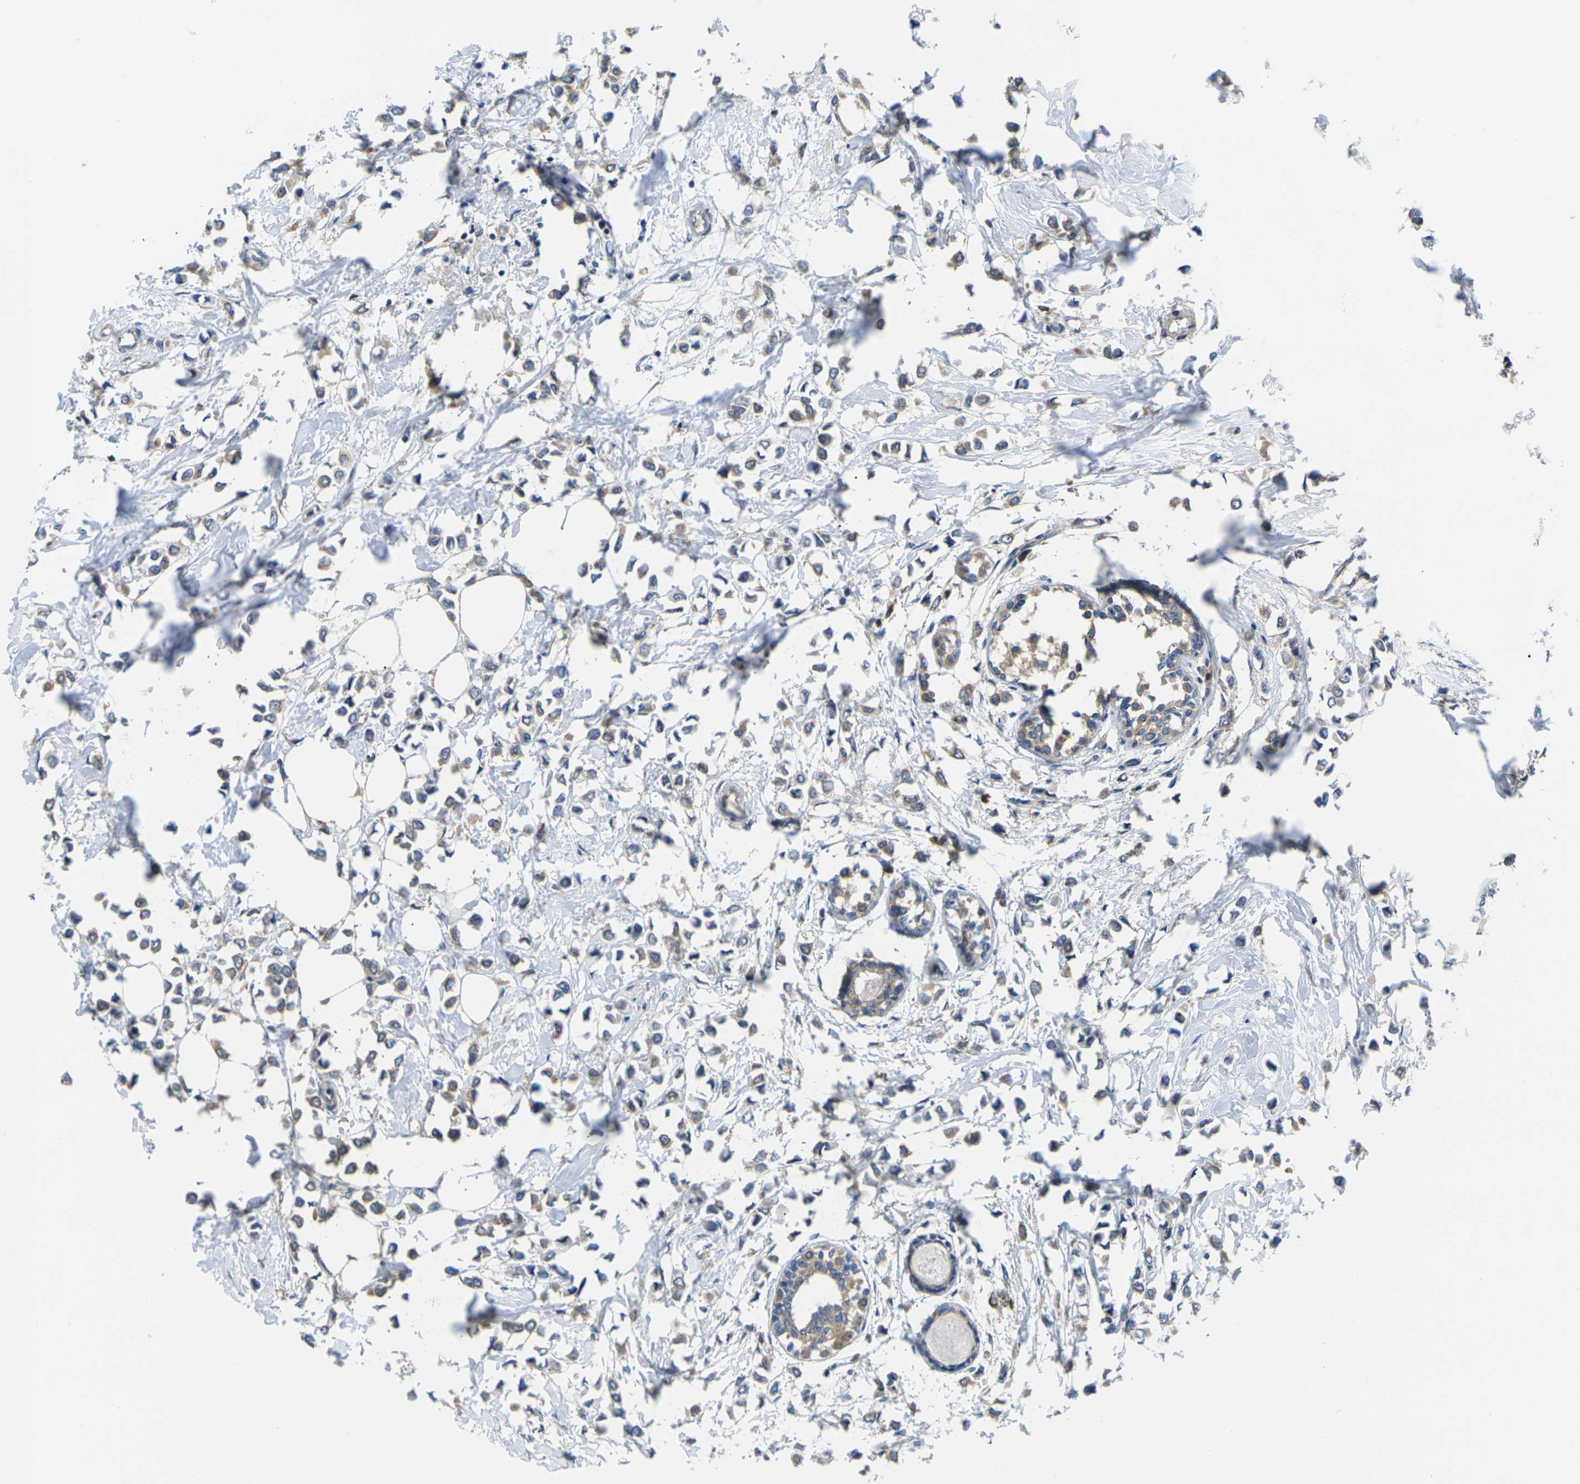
{"staining": {"intensity": "weak", "quantity": "25%-75%", "location": "cytoplasmic/membranous"}, "tissue": "breast cancer", "cell_type": "Tumor cells", "image_type": "cancer", "snomed": [{"axis": "morphology", "description": "Lobular carcinoma"}, {"axis": "topography", "description": "Breast"}], "caption": "Weak cytoplasmic/membranous staining is seen in about 25%-75% of tumor cells in breast lobular carcinoma.", "gene": "TMCC2", "patient": {"sex": "female", "age": 51}}